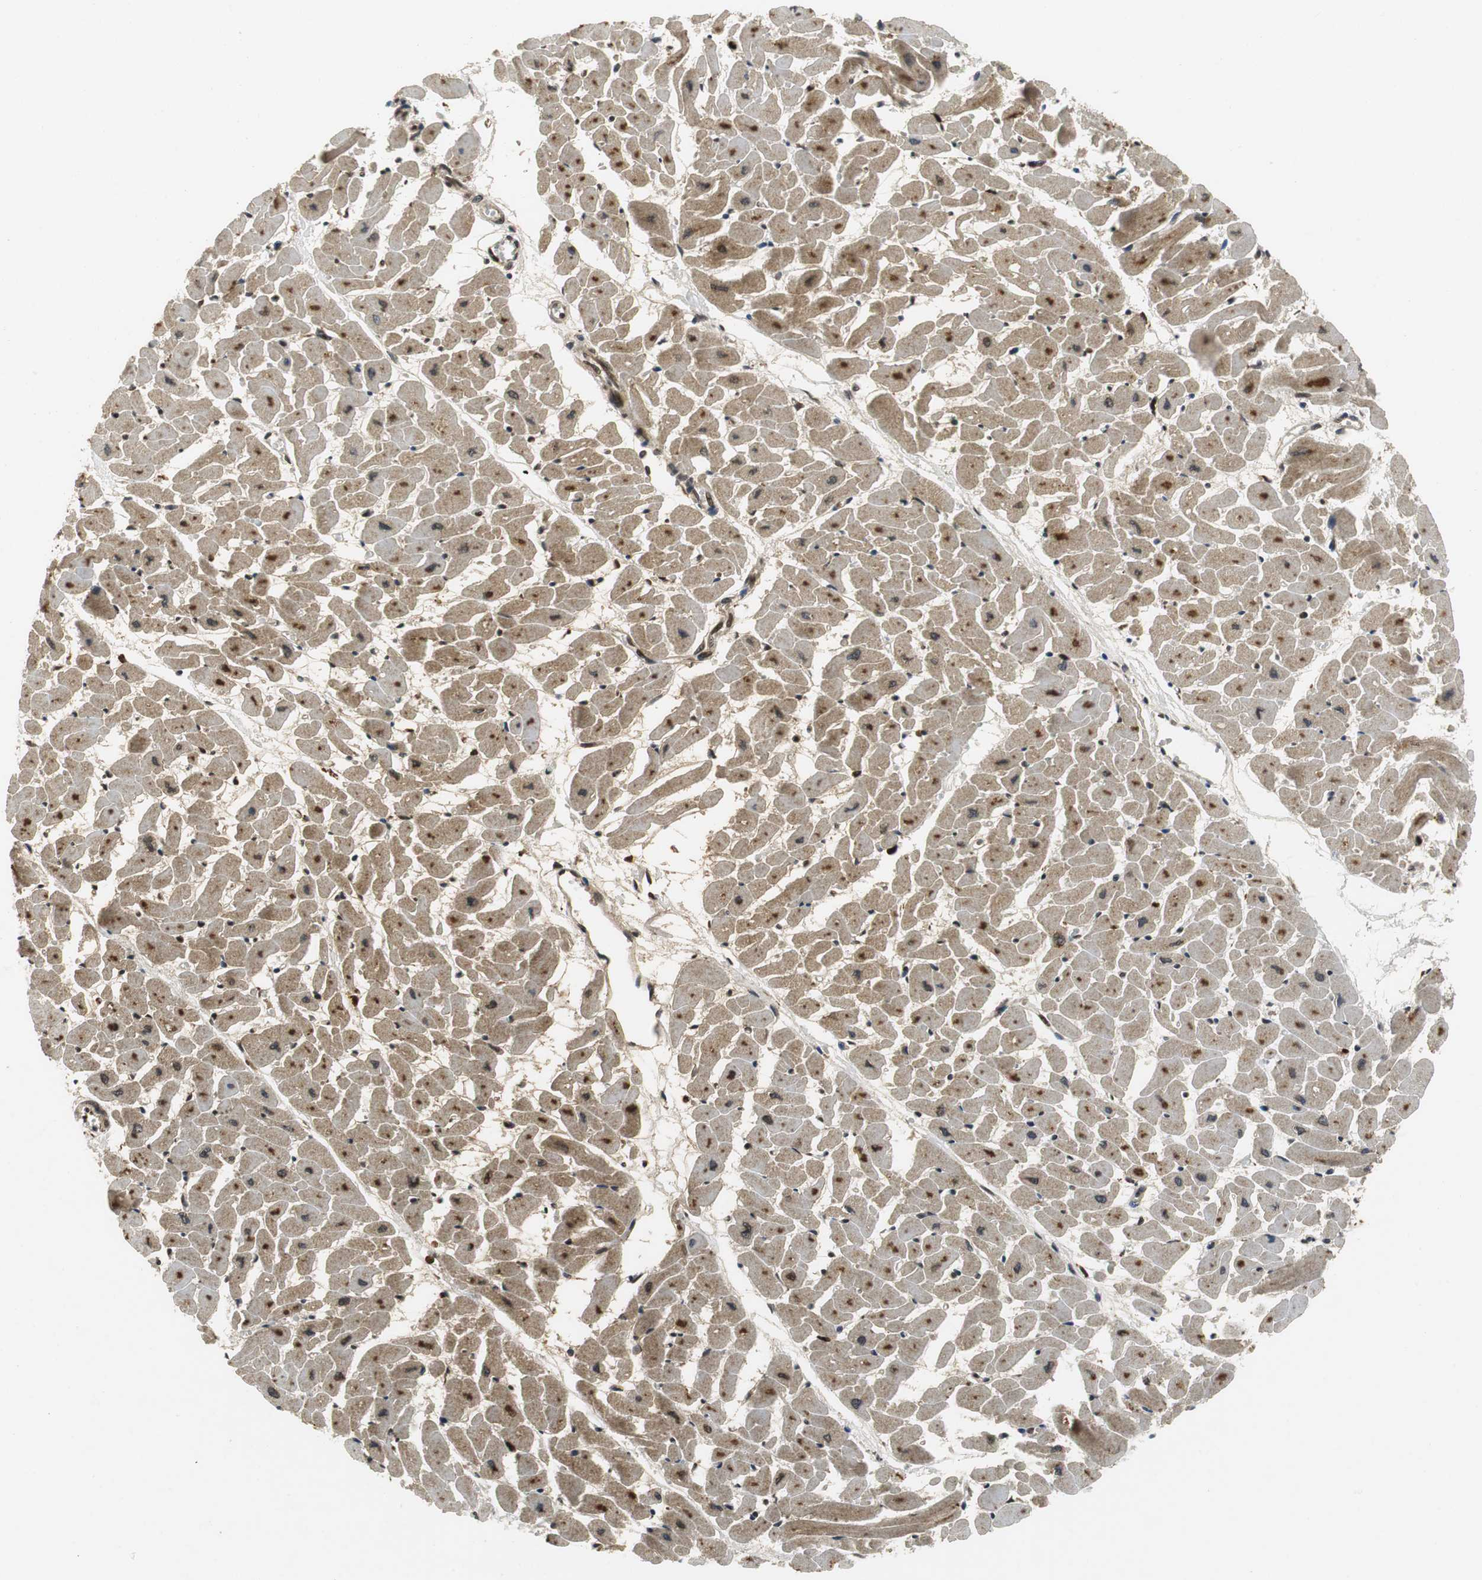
{"staining": {"intensity": "moderate", "quantity": ">75%", "location": "cytoplasmic/membranous"}, "tissue": "heart muscle", "cell_type": "Cardiomyocytes", "image_type": "normal", "snomed": [{"axis": "morphology", "description": "Normal tissue, NOS"}, {"axis": "topography", "description": "Heart"}], "caption": "Heart muscle stained with a brown dye reveals moderate cytoplasmic/membranous positive expression in about >75% of cardiomyocytes.", "gene": "ORM1", "patient": {"sex": "female", "age": 19}}